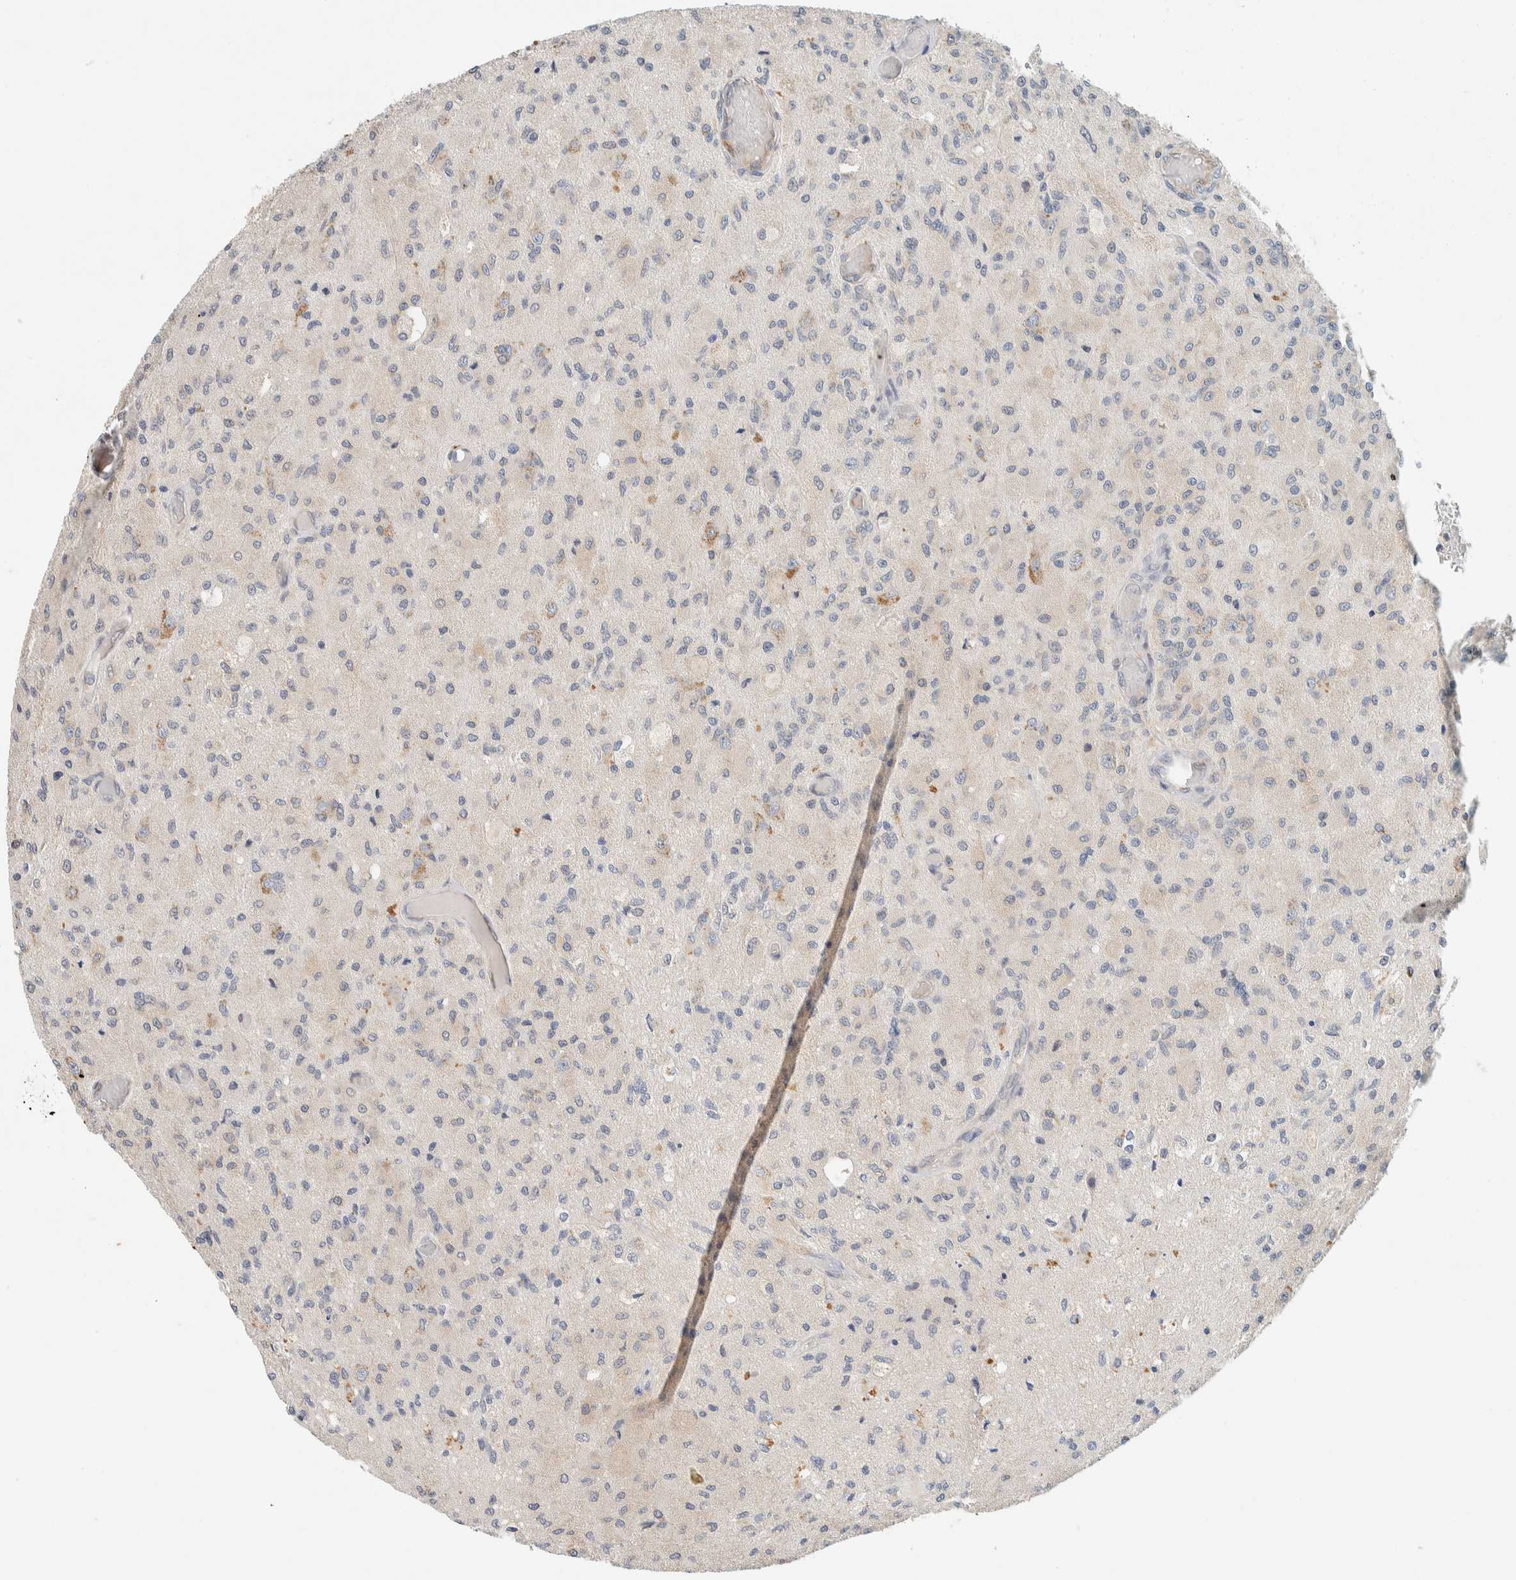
{"staining": {"intensity": "negative", "quantity": "none", "location": "none"}, "tissue": "glioma", "cell_type": "Tumor cells", "image_type": "cancer", "snomed": [{"axis": "morphology", "description": "Normal tissue, NOS"}, {"axis": "morphology", "description": "Glioma, malignant, High grade"}, {"axis": "topography", "description": "Cerebral cortex"}], "caption": "A micrograph of human glioma is negative for staining in tumor cells.", "gene": "SUMF2", "patient": {"sex": "male", "age": 77}}